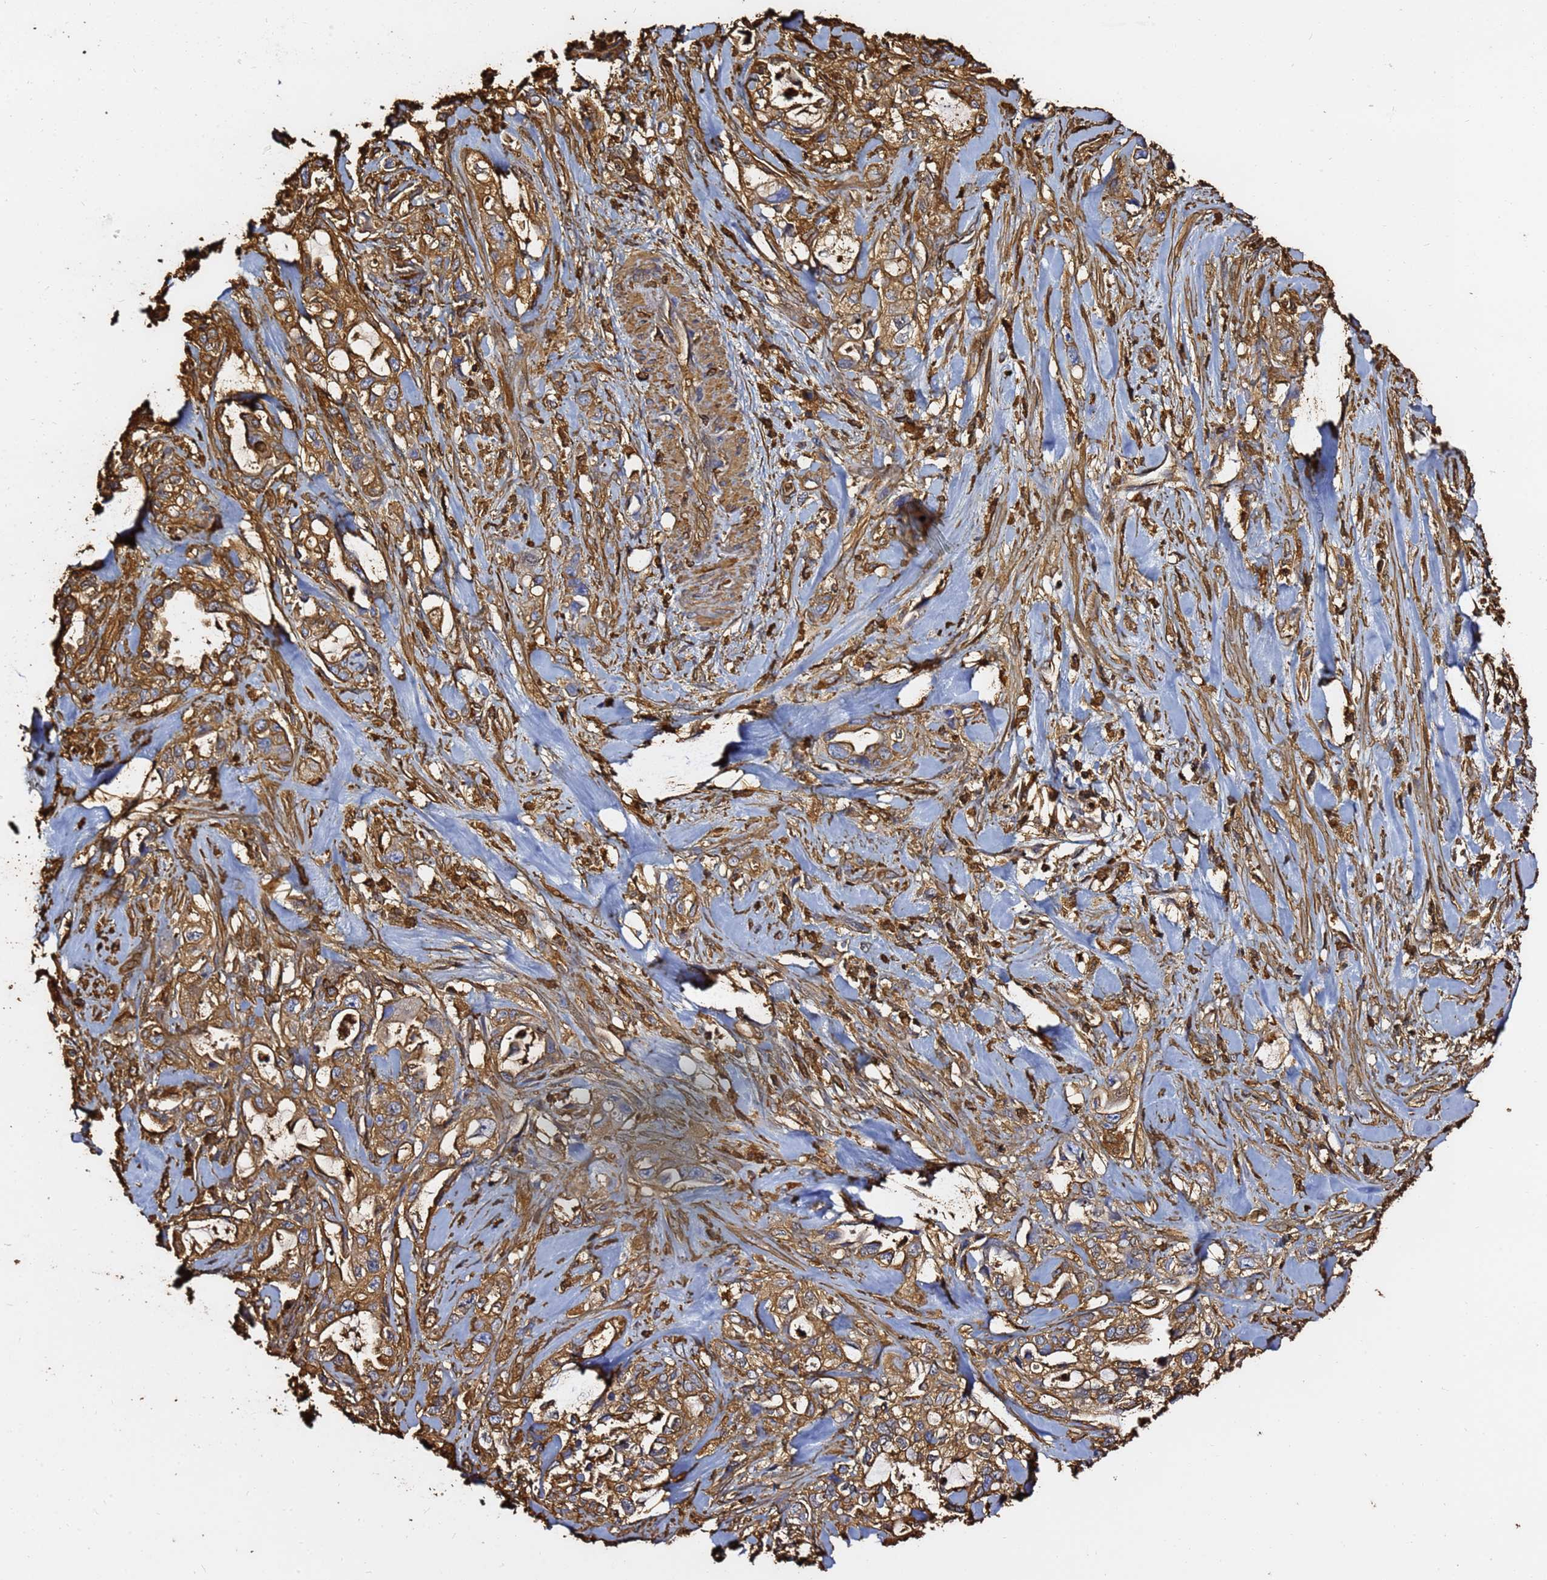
{"staining": {"intensity": "moderate", "quantity": ">75%", "location": "cytoplasmic/membranous"}, "tissue": "pancreatic cancer", "cell_type": "Tumor cells", "image_type": "cancer", "snomed": [{"axis": "morphology", "description": "Adenocarcinoma, NOS"}, {"axis": "topography", "description": "Pancreas"}], "caption": "About >75% of tumor cells in human pancreatic adenocarcinoma demonstrate moderate cytoplasmic/membranous protein positivity as visualized by brown immunohistochemical staining.", "gene": "ACTB", "patient": {"sex": "female", "age": 61}}